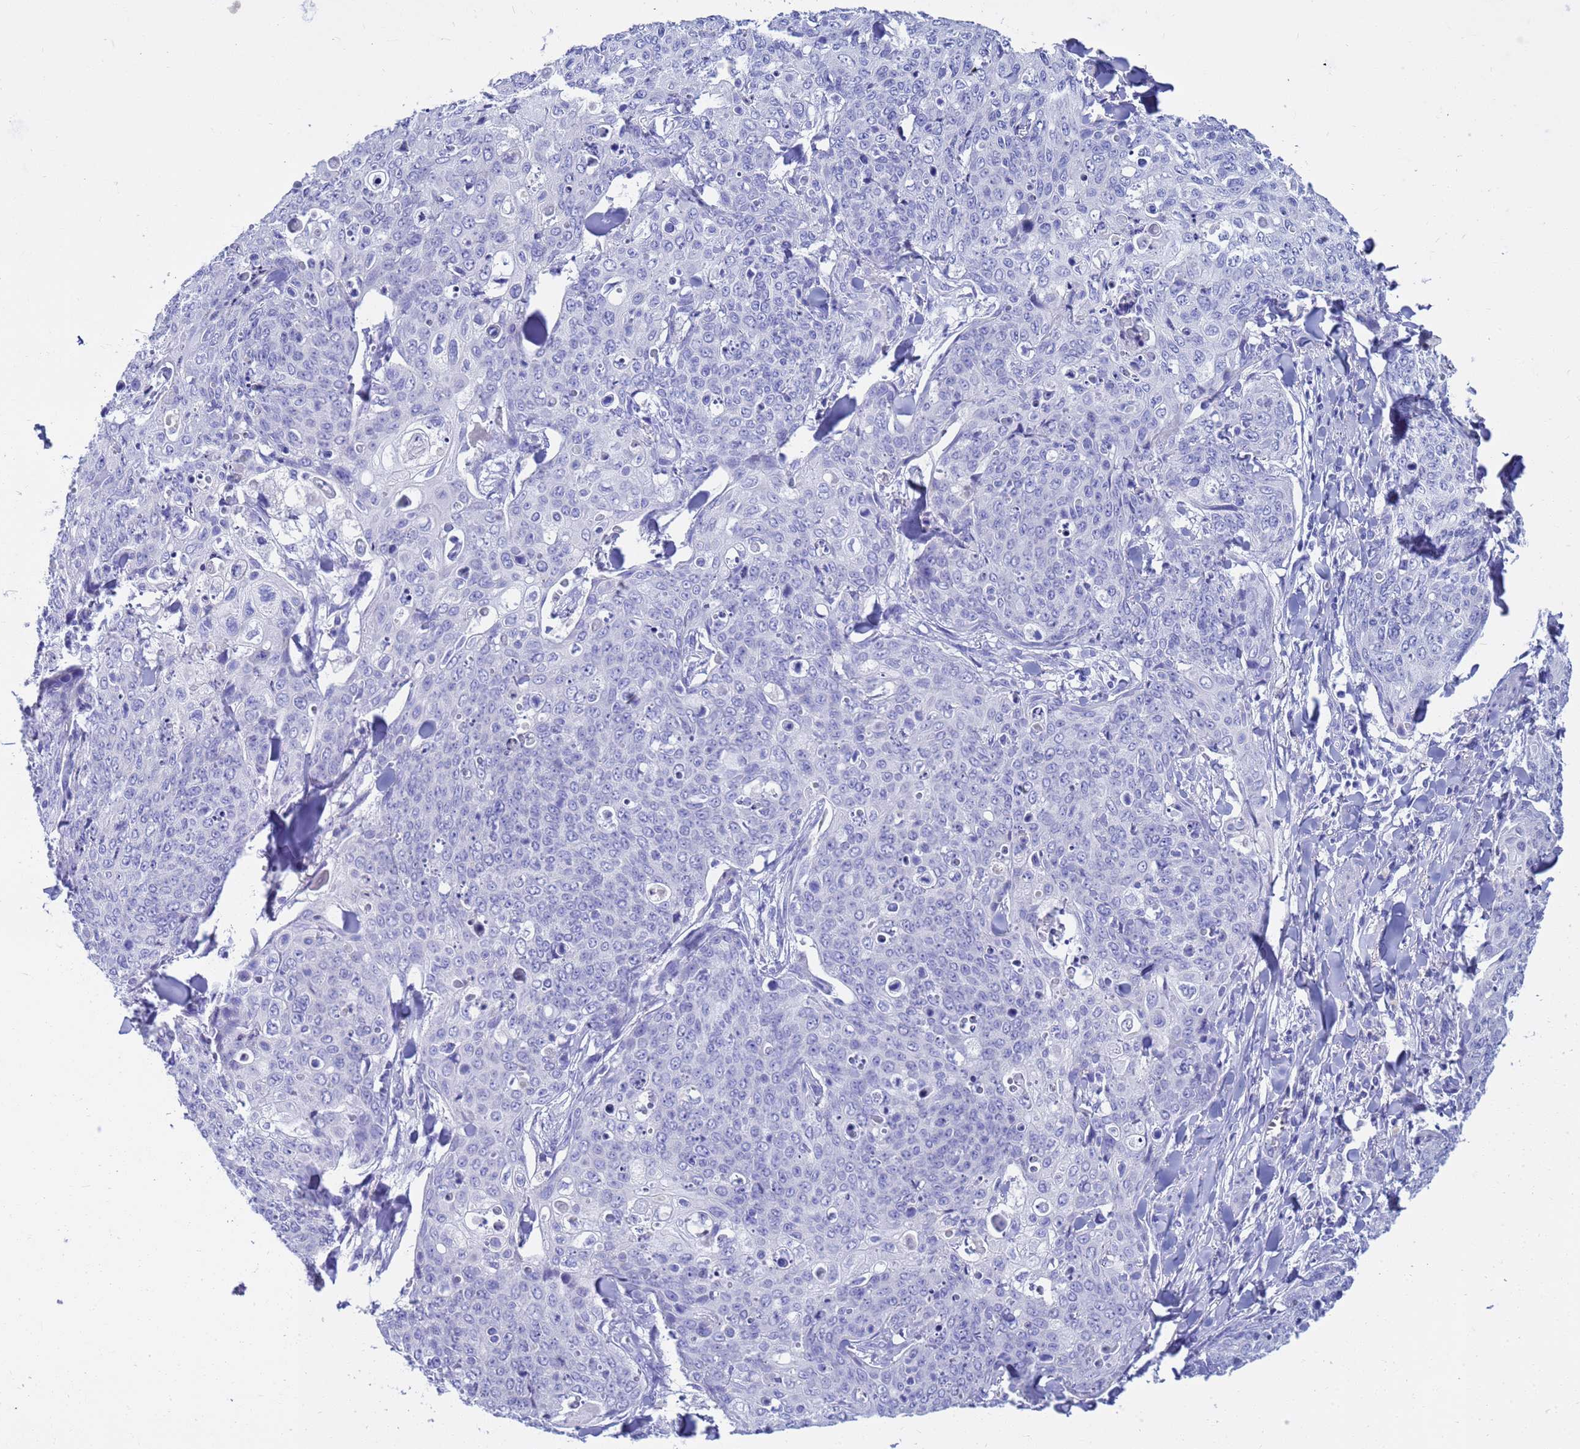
{"staining": {"intensity": "negative", "quantity": "none", "location": "none"}, "tissue": "skin cancer", "cell_type": "Tumor cells", "image_type": "cancer", "snomed": [{"axis": "morphology", "description": "Squamous cell carcinoma, NOS"}, {"axis": "topography", "description": "Skin"}, {"axis": "topography", "description": "Vulva"}], "caption": "Tumor cells are negative for protein expression in human skin cancer. (DAB IHC with hematoxylin counter stain).", "gene": "SYCN", "patient": {"sex": "female", "age": 85}}